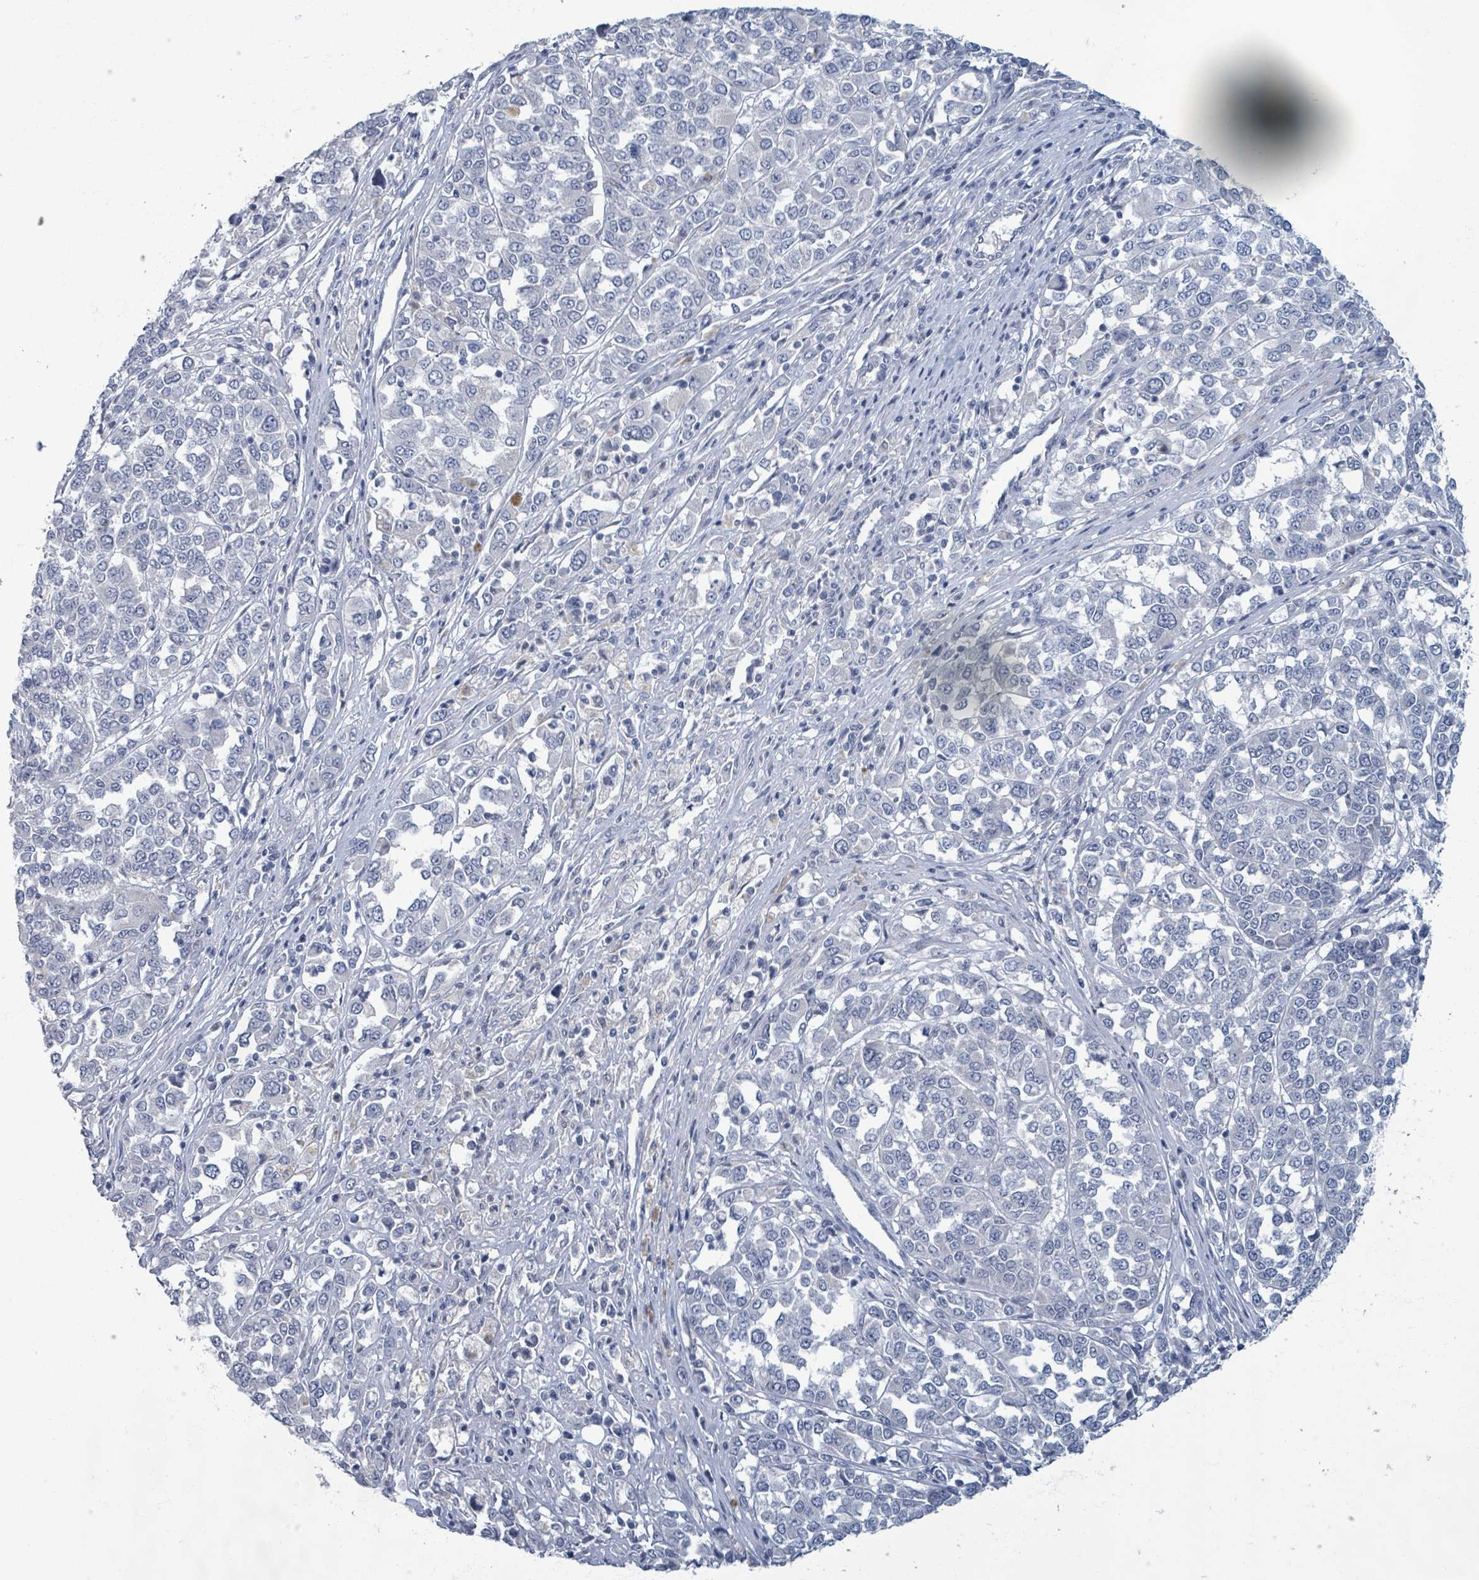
{"staining": {"intensity": "negative", "quantity": "none", "location": "none"}, "tissue": "melanoma", "cell_type": "Tumor cells", "image_type": "cancer", "snomed": [{"axis": "morphology", "description": "Malignant melanoma, Metastatic site"}, {"axis": "topography", "description": "Lymph node"}], "caption": "Tumor cells are negative for brown protein staining in malignant melanoma (metastatic site).", "gene": "WNT11", "patient": {"sex": "male", "age": 44}}